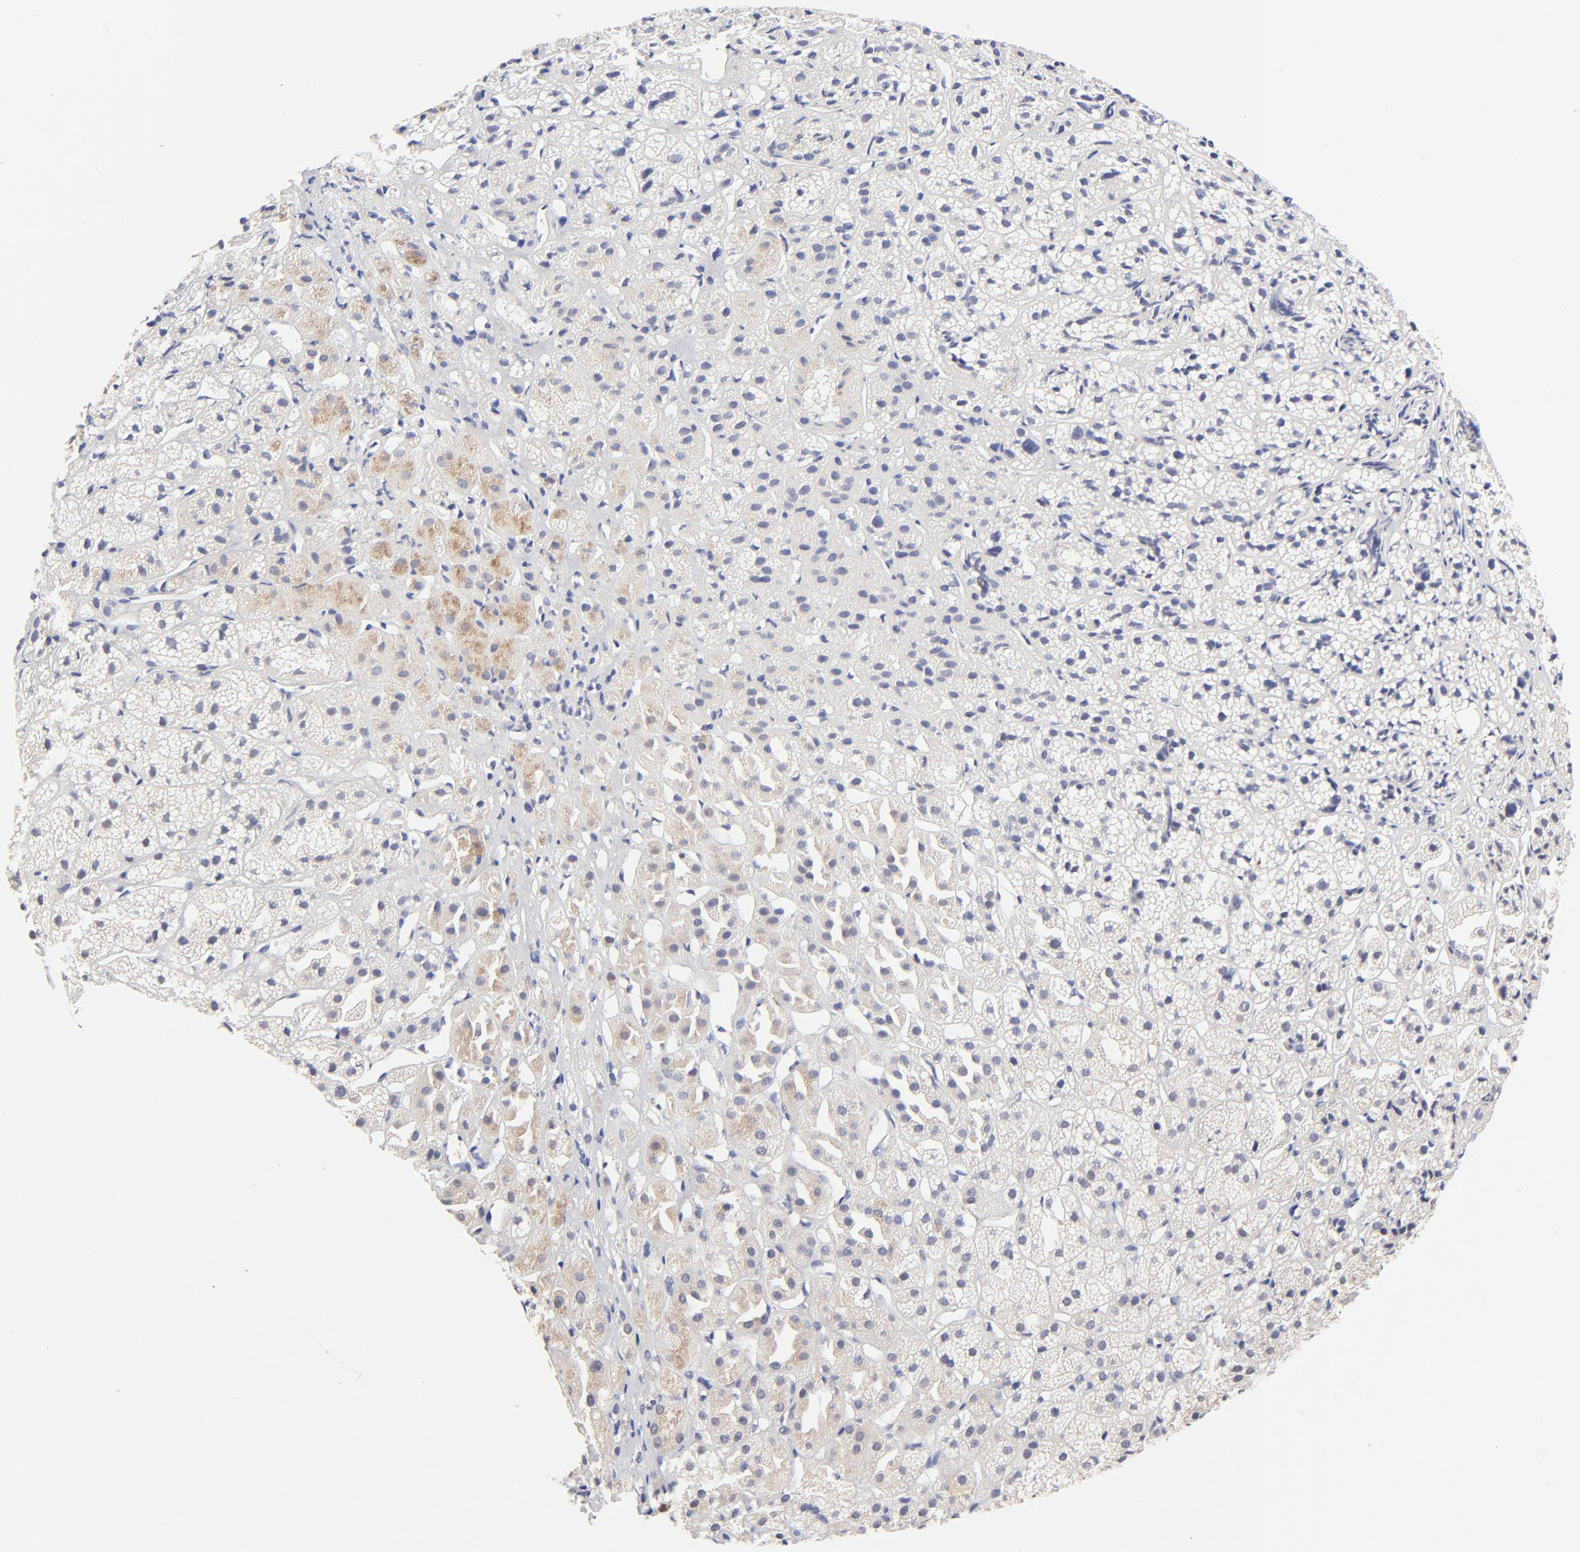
{"staining": {"intensity": "weak", "quantity": "25%-75%", "location": "cytoplasmic/membranous,nuclear"}, "tissue": "adrenal gland", "cell_type": "Glandular cells", "image_type": "normal", "snomed": [{"axis": "morphology", "description": "Normal tissue, NOS"}, {"axis": "topography", "description": "Adrenal gland"}], "caption": "Immunohistochemistry (DAB) staining of unremarkable adrenal gland exhibits weak cytoplasmic/membranous,nuclear protein expression in approximately 25%-75% of glandular cells.", "gene": "TXNL1", "patient": {"sex": "female", "age": 71}}